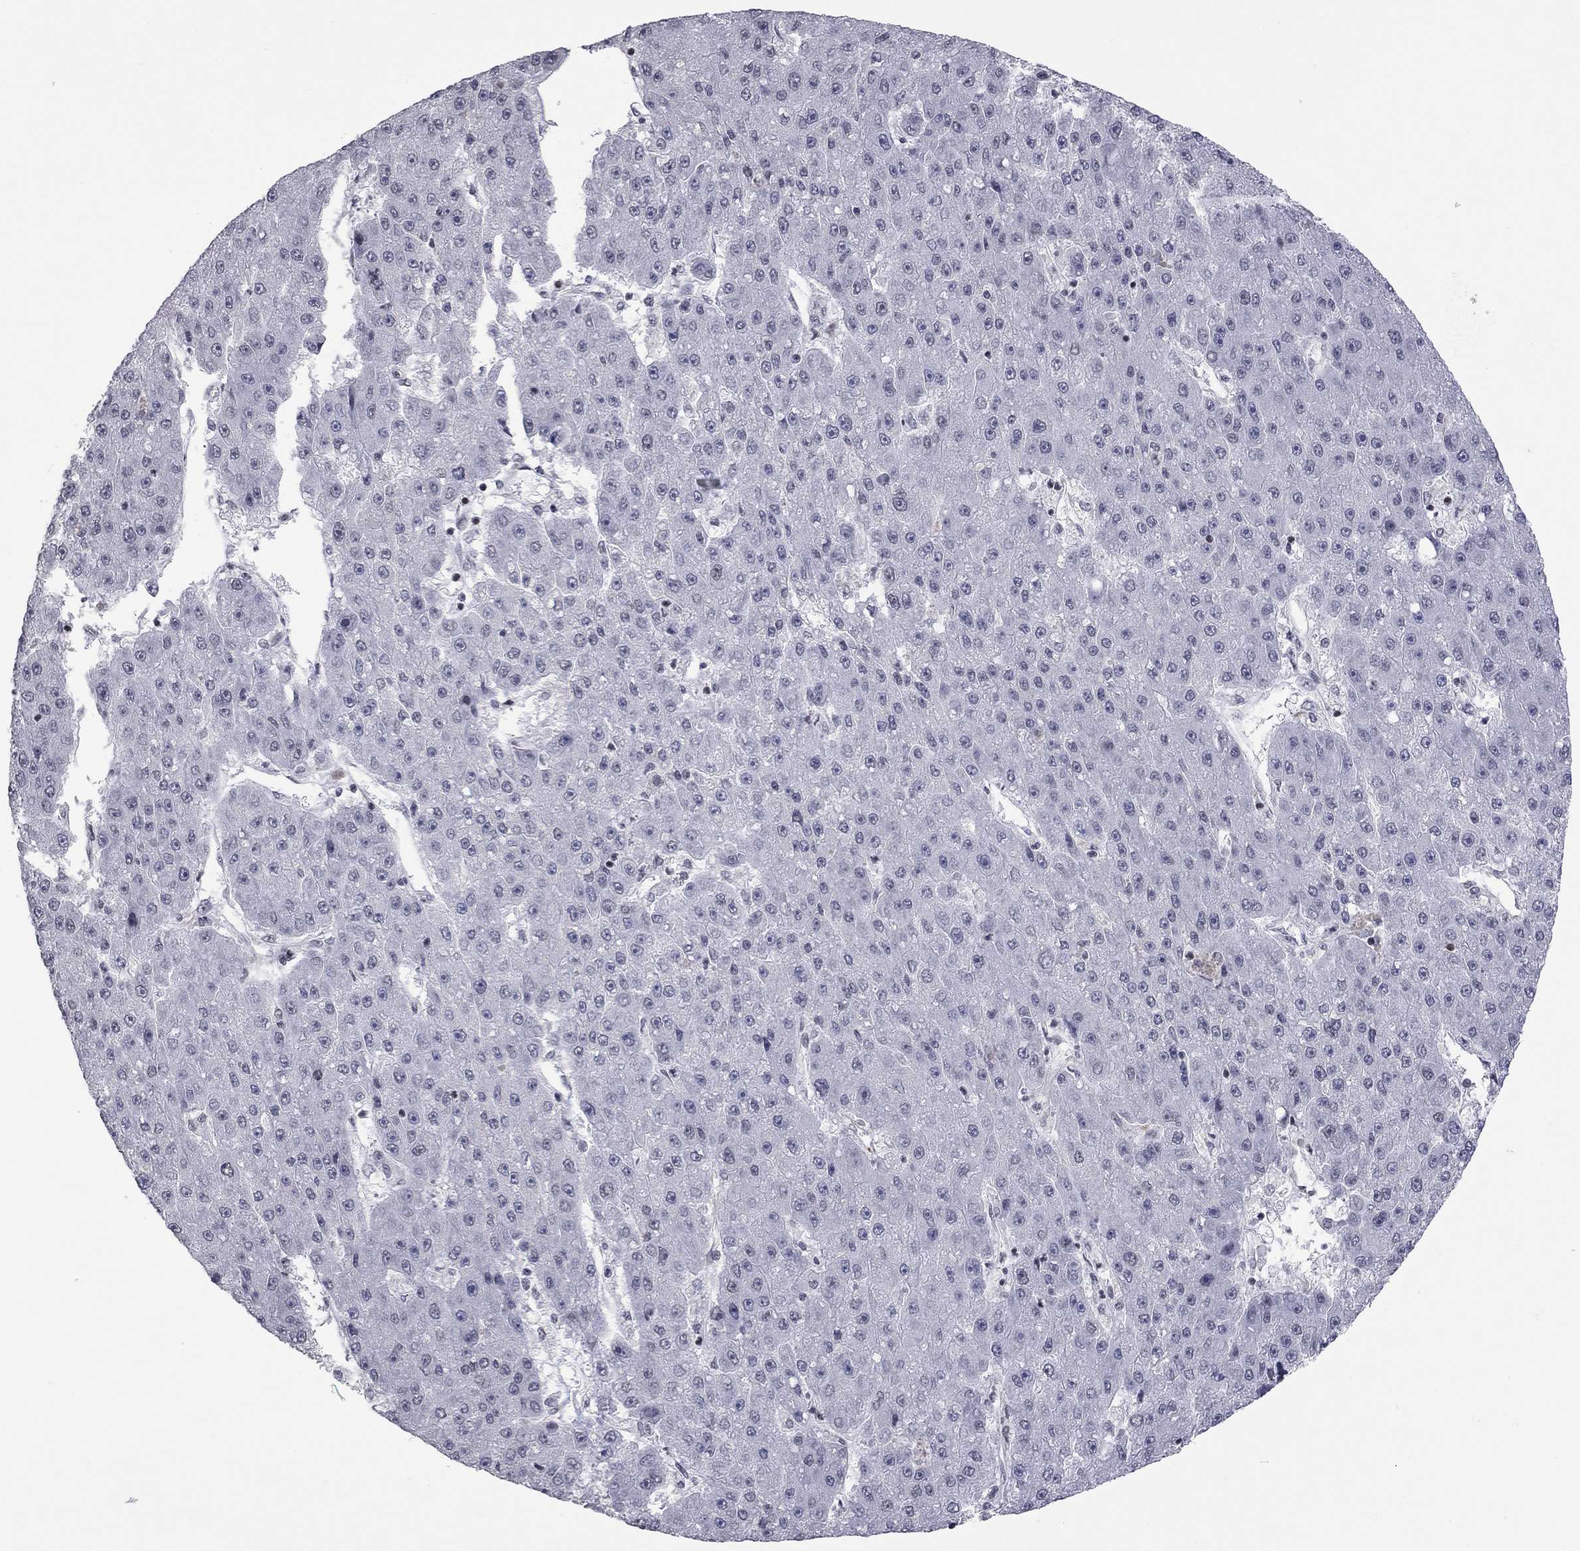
{"staining": {"intensity": "negative", "quantity": "none", "location": "none"}, "tissue": "liver cancer", "cell_type": "Tumor cells", "image_type": "cancer", "snomed": [{"axis": "morphology", "description": "Carcinoma, Hepatocellular, NOS"}, {"axis": "topography", "description": "Liver"}], "caption": "A high-resolution micrograph shows immunohistochemistry staining of liver cancer, which exhibits no significant expression in tumor cells.", "gene": "MTNR1B", "patient": {"sex": "male", "age": 67}}